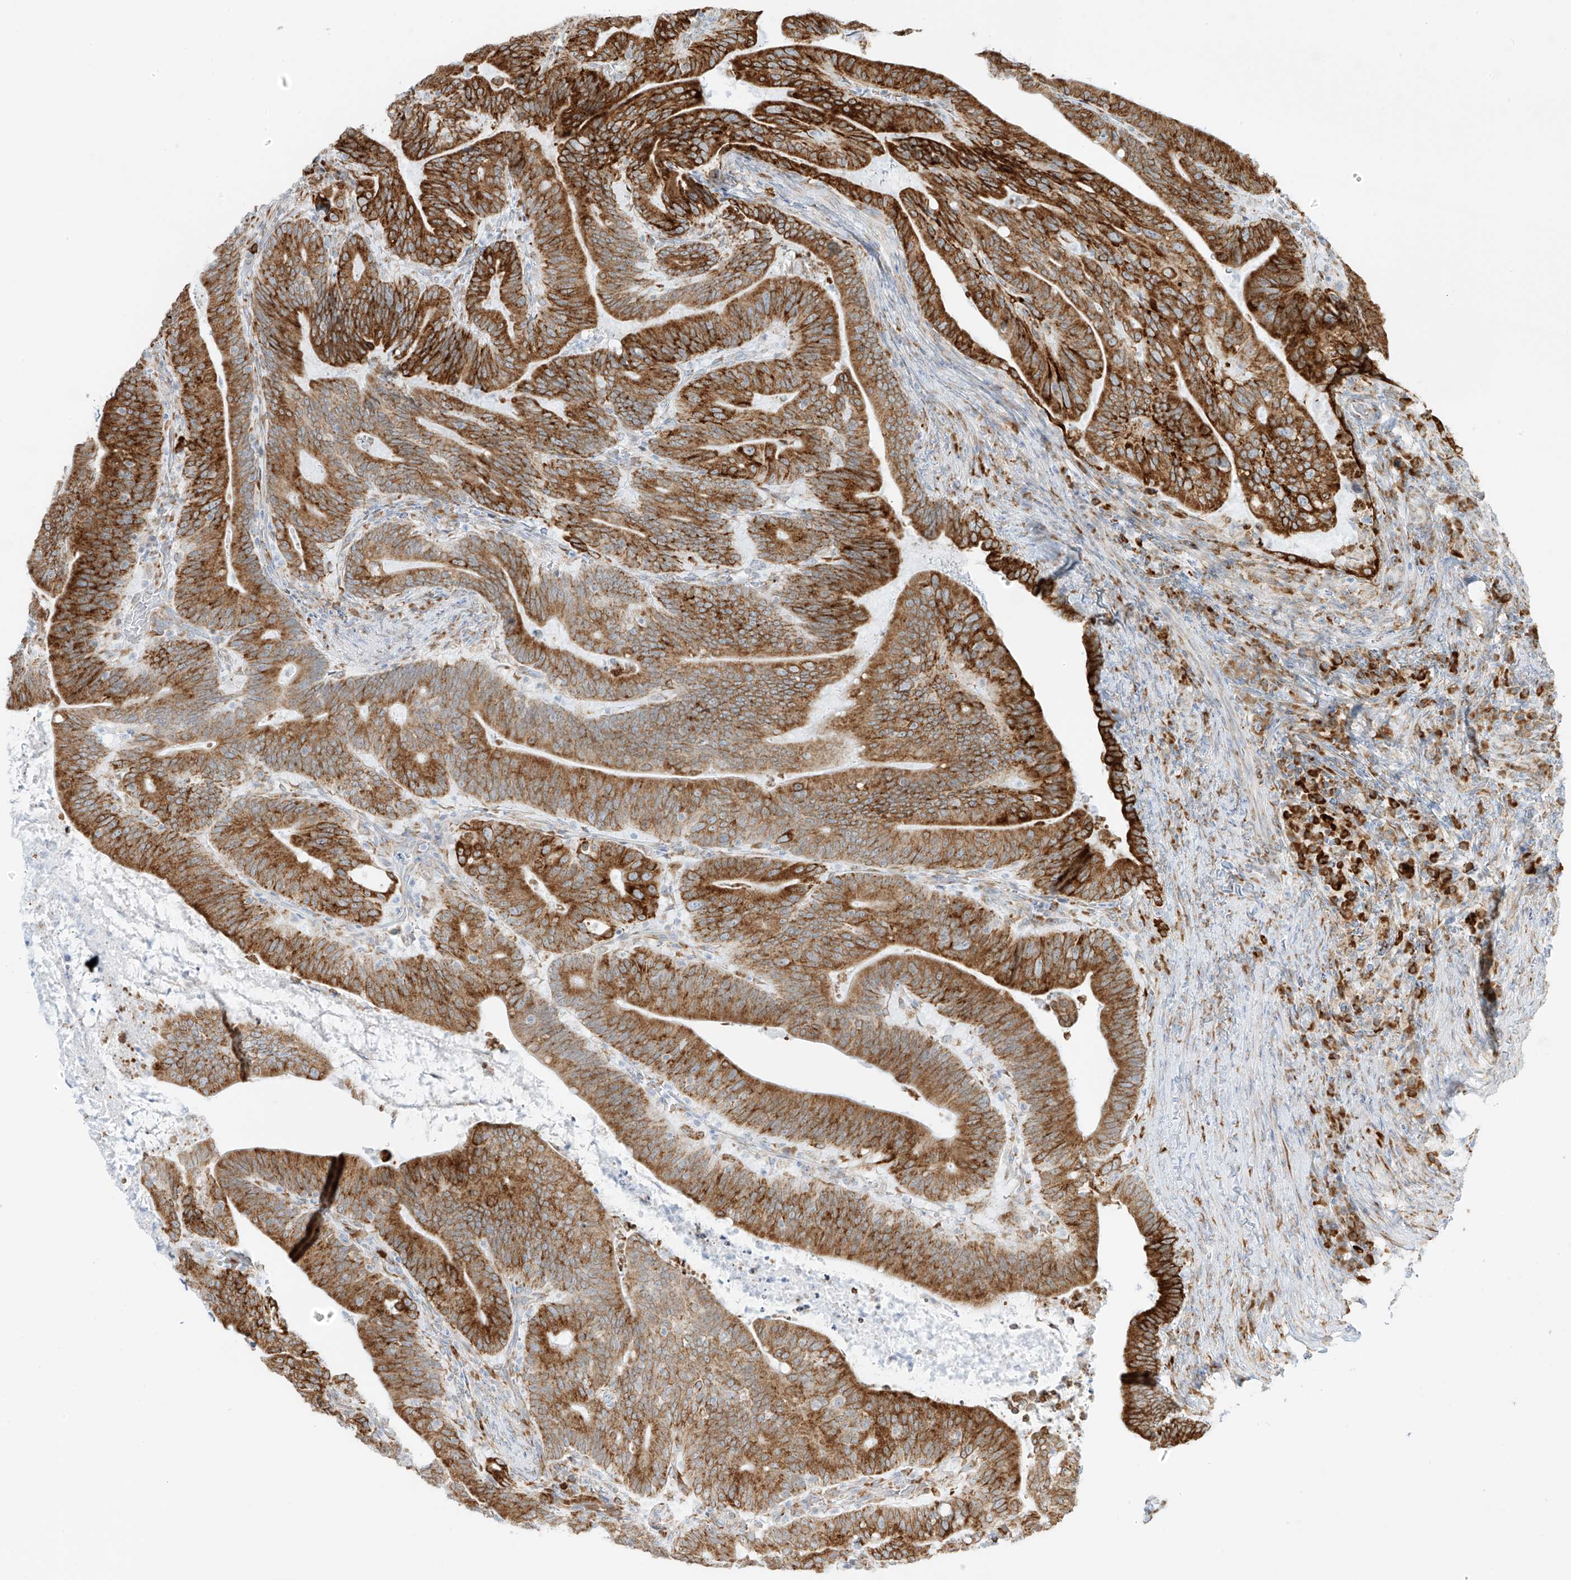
{"staining": {"intensity": "strong", "quantity": ">75%", "location": "cytoplasmic/membranous"}, "tissue": "colorectal cancer", "cell_type": "Tumor cells", "image_type": "cancer", "snomed": [{"axis": "morphology", "description": "Adenocarcinoma, NOS"}, {"axis": "topography", "description": "Colon"}], "caption": "This image demonstrates IHC staining of colorectal adenocarcinoma, with high strong cytoplasmic/membranous positivity in about >75% of tumor cells.", "gene": "LRRC59", "patient": {"sex": "female", "age": 66}}